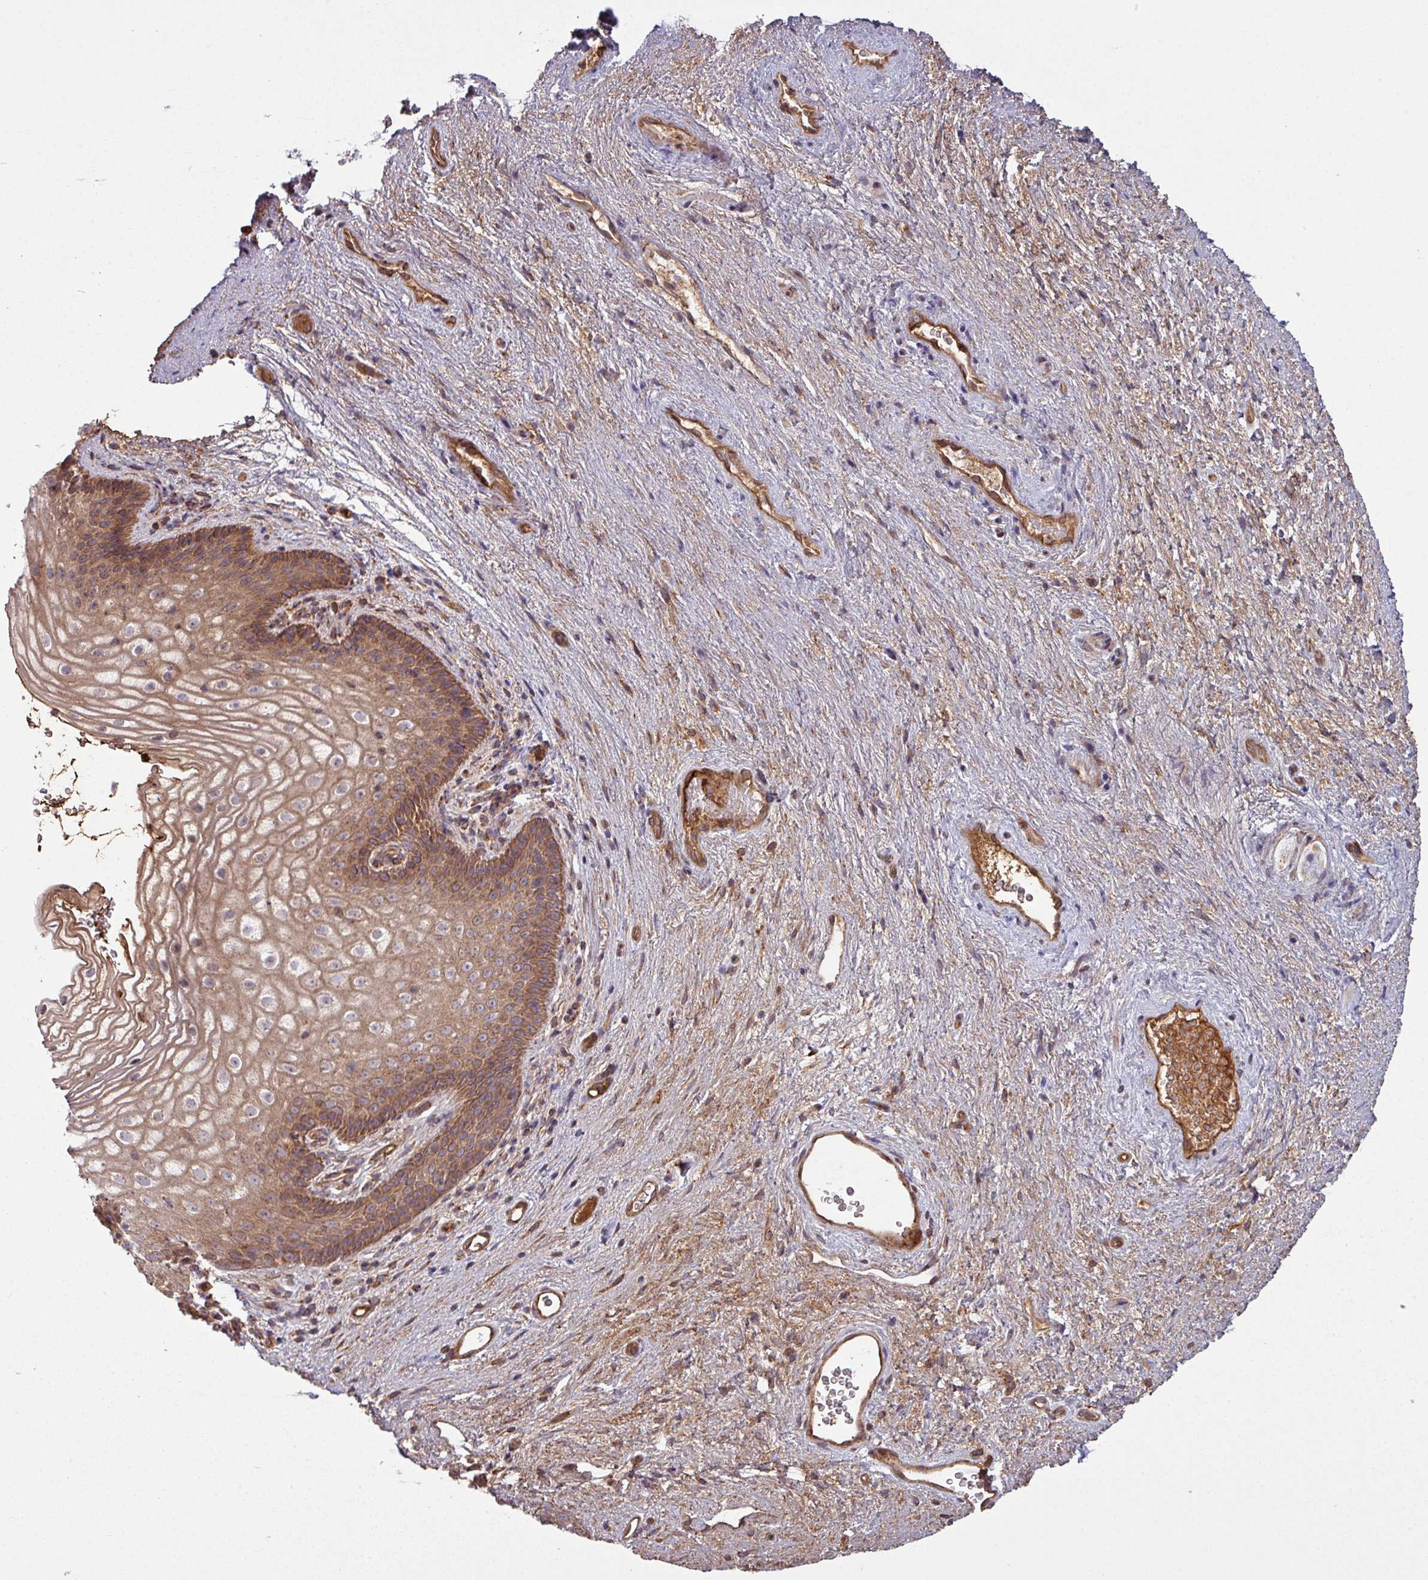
{"staining": {"intensity": "strong", "quantity": "25%-75%", "location": "cytoplasmic/membranous,nuclear"}, "tissue": "vagina", "cell_type": "Squamous epithelial cells", "image_type": "normal", "snomed": [{"axis": "morphology", "description": "Normal tissue, NOS"}, {"axis": "topography", "description": "Vagina"}], "caption": "IHC micrograph of benign vagina stained for a protein (brown), which reveals high levels of strong cytoplasmic/membranous,nuclear positivity in about 25%-75% of squamous epithelial cells.", "gene": "SNRNP25", "patient": {"sex": "female", "age": 47}}